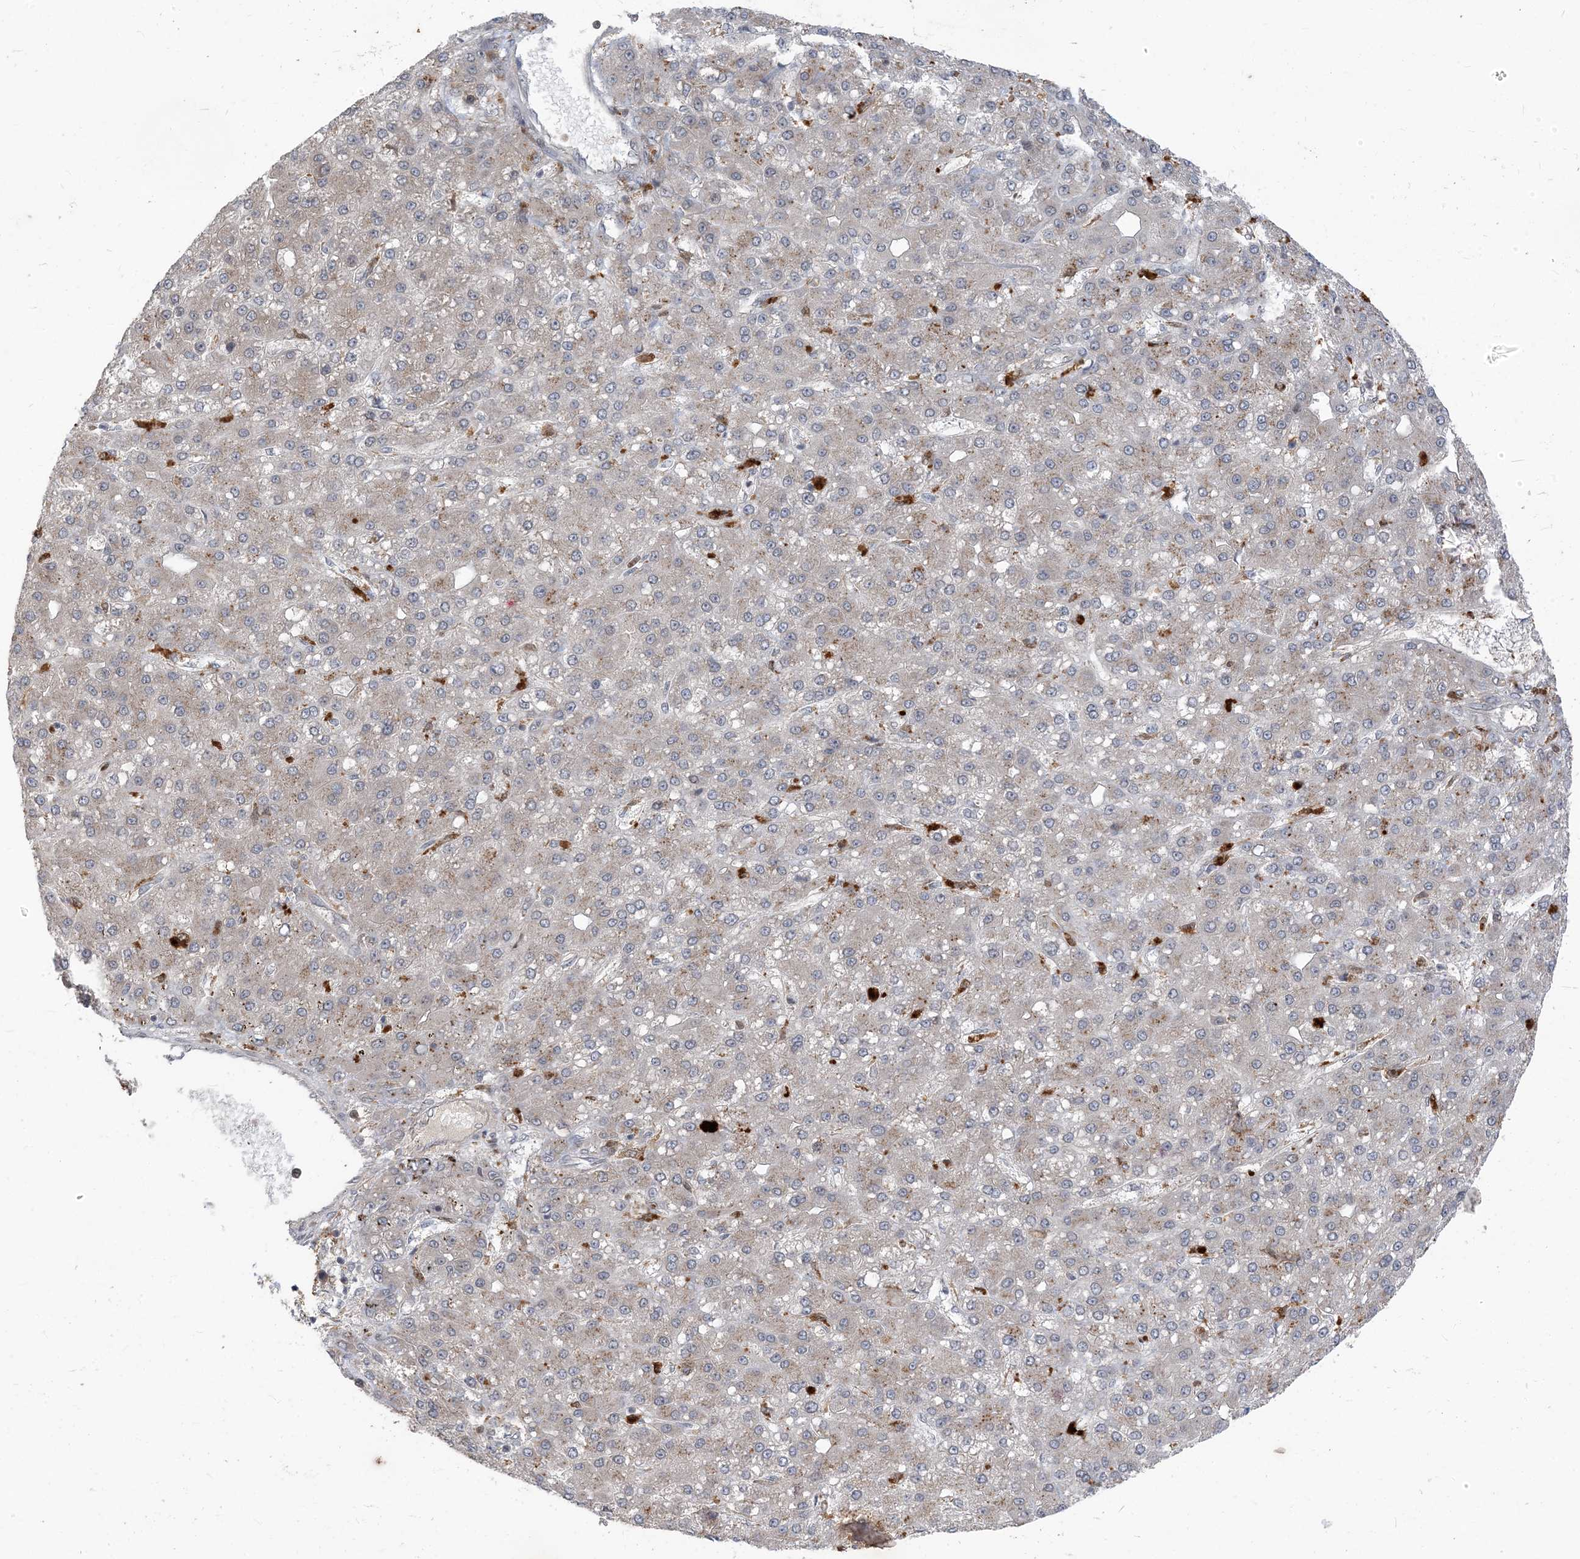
{"staining": {"intensity": "negative", "quantity": "none", "location": "none"}, "tissue": "liver cancer", "cell_type": "Tumor cells", "image_type": "cancer", "snomed": [{"axis": "morphology", "description": "Carcinoma, Hepatocellular, NOS"}, {"axis": "topography", "description": "Liver"}], "caption": "Liver cancer stained for a protein using immunohistochemistry (IHC) displays no staining tumor cells.", "gene": "NAGK", "patient": {"sex": "male", "age": 67}}